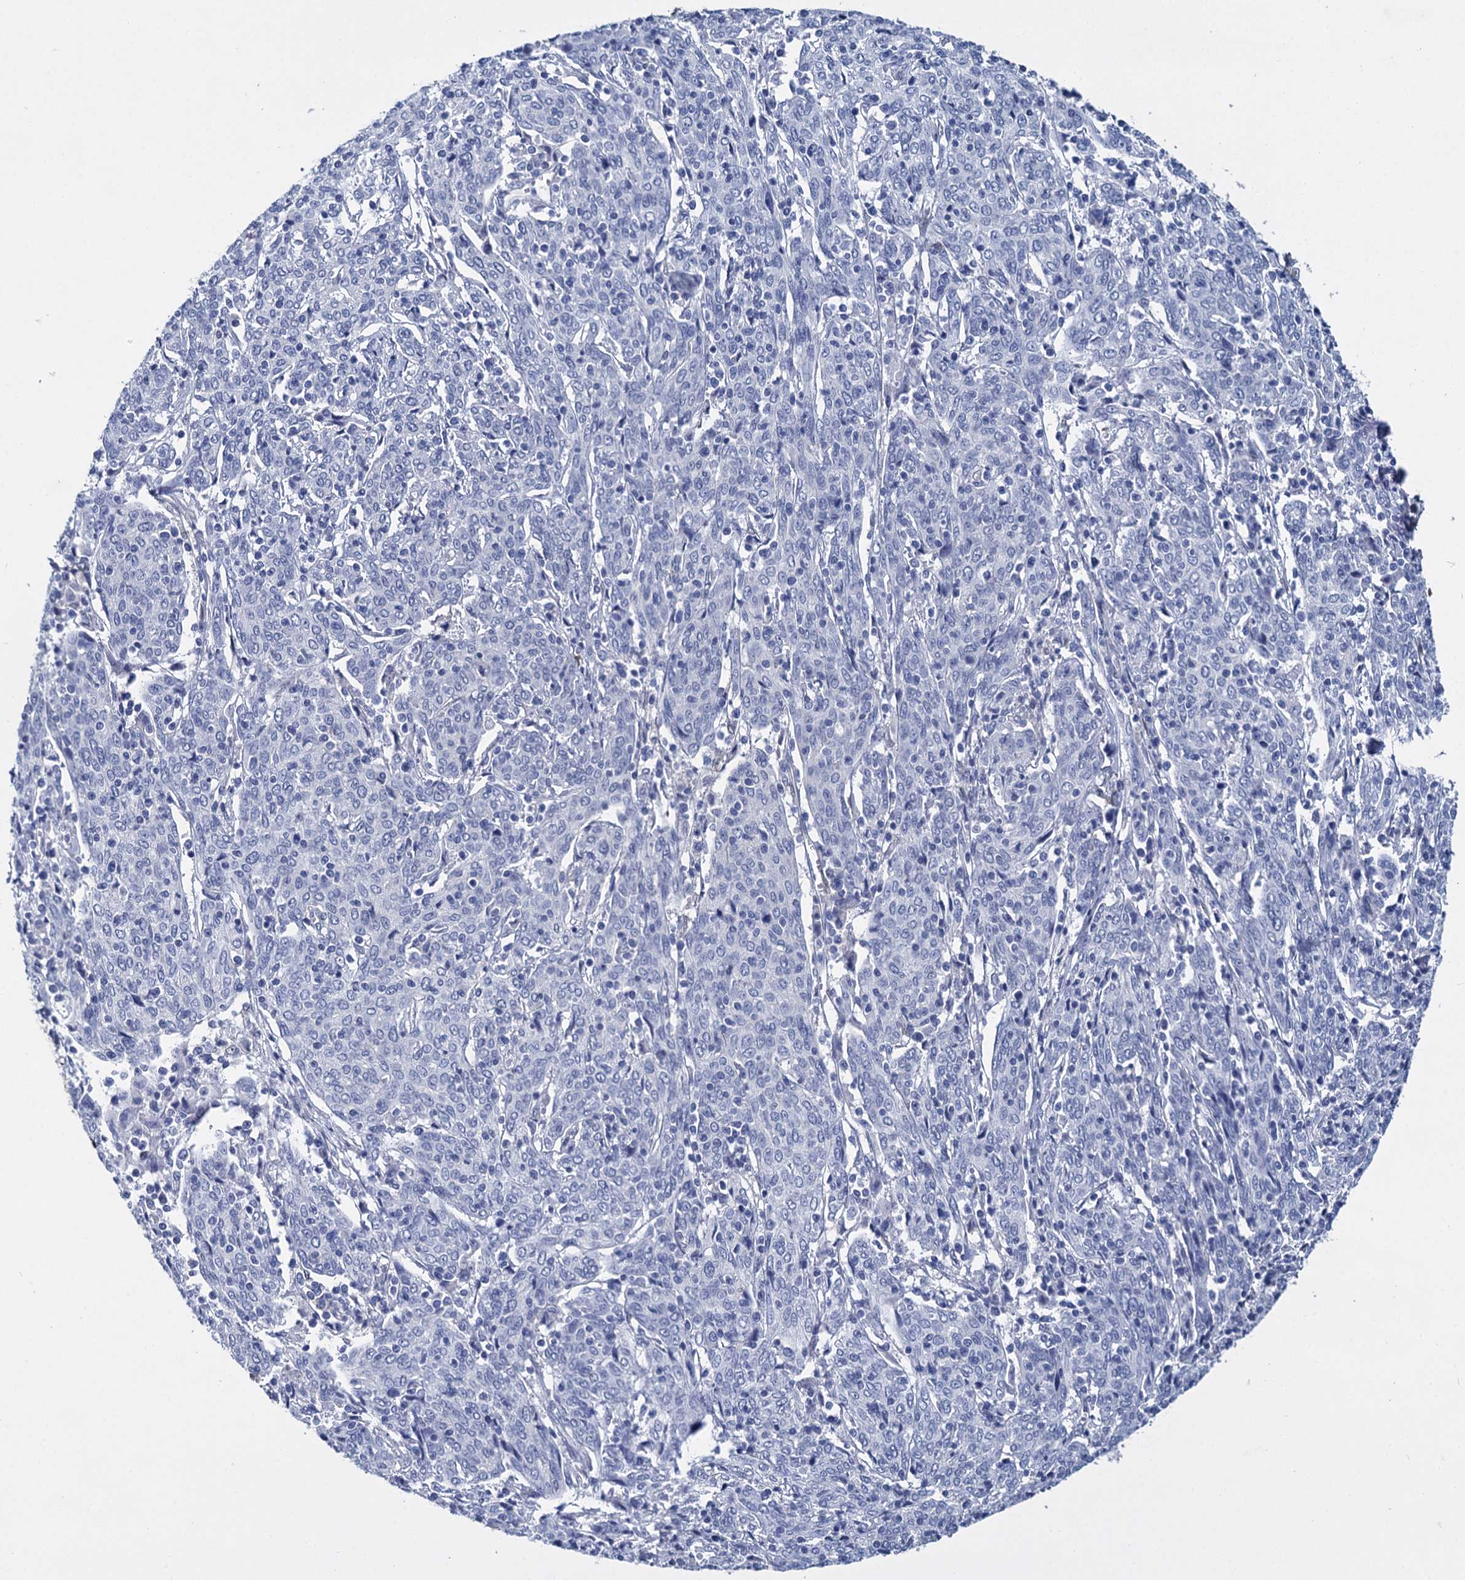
{"staining": {"intensity": "negative", "quantity": "none", "location": "none"}, "tissue": "cervical cancer", "cell_type": "Tumor cells", "image_type": "cancer", "snomed": [{"axis": "morphology", "description": "Squamous cell carcinoma, NOS"}, {"axis": "topography", "description": "Cervix"}], "caption": "Immunohistochemistry micrograph of human squamous cell carcinoma (cervical) stained for a protein (brown), which reveals no staining in tumor cells.", "gene": "GSTM3", "patient": {"sex": "female", "age": 67}}